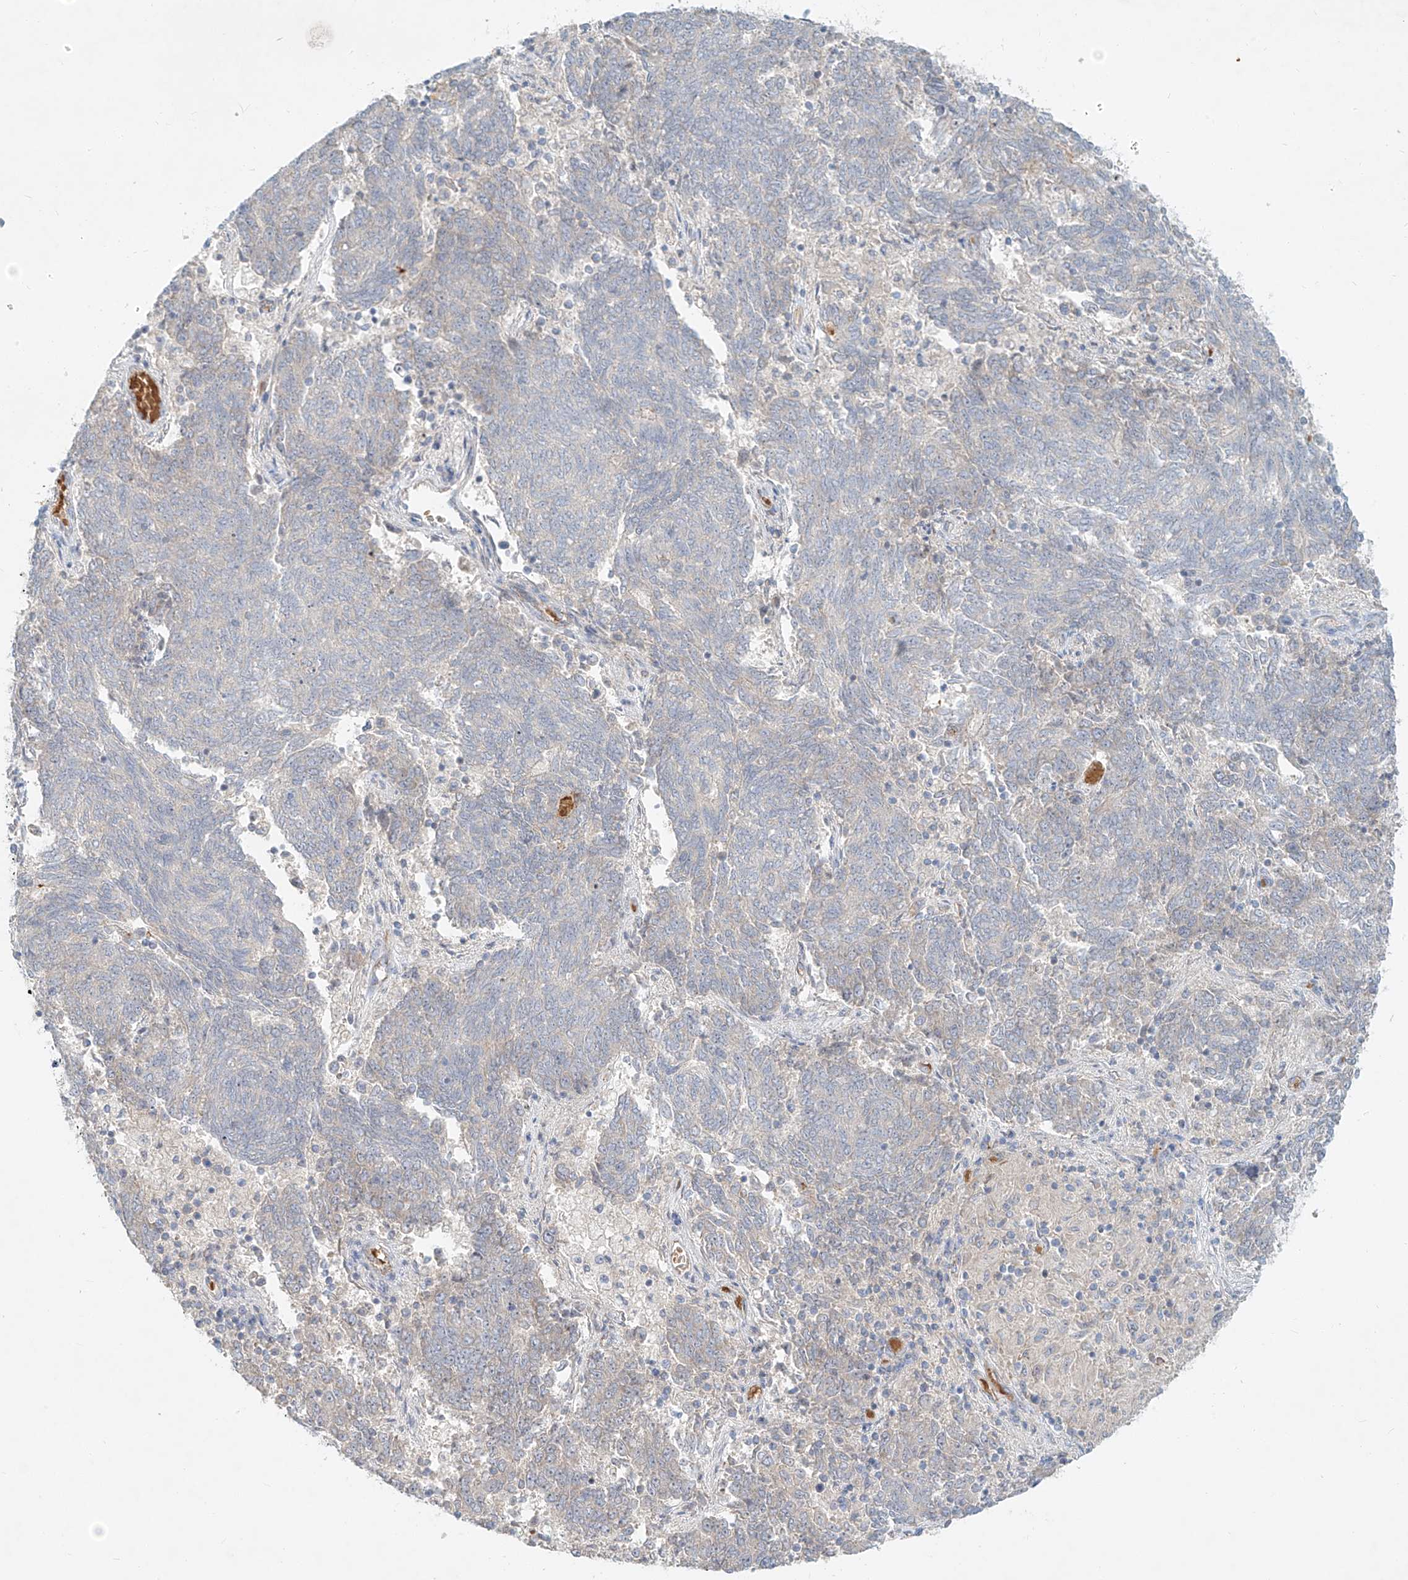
{"staining": {"intensity": "negative", "quantity": "none", "location": "none"}, "tissue": "endometrial cancer", "cell_type": "Tumor cells", "image_type": "cancer", "snomed": [{"axis": "morphology", "description": "Adenocarcinoma, NOS"}, {"axis": "topography", "description": "Endometrium"}], "caption": "IHC histopathology image of neoplastic tissue: endometrial cancer stained with DAB (3,3'-diaminobenzidine) displays no significant protein staining in tumor cells.", "gene": "SYTL3", "patient": {"sex": "female", "age": 80}}